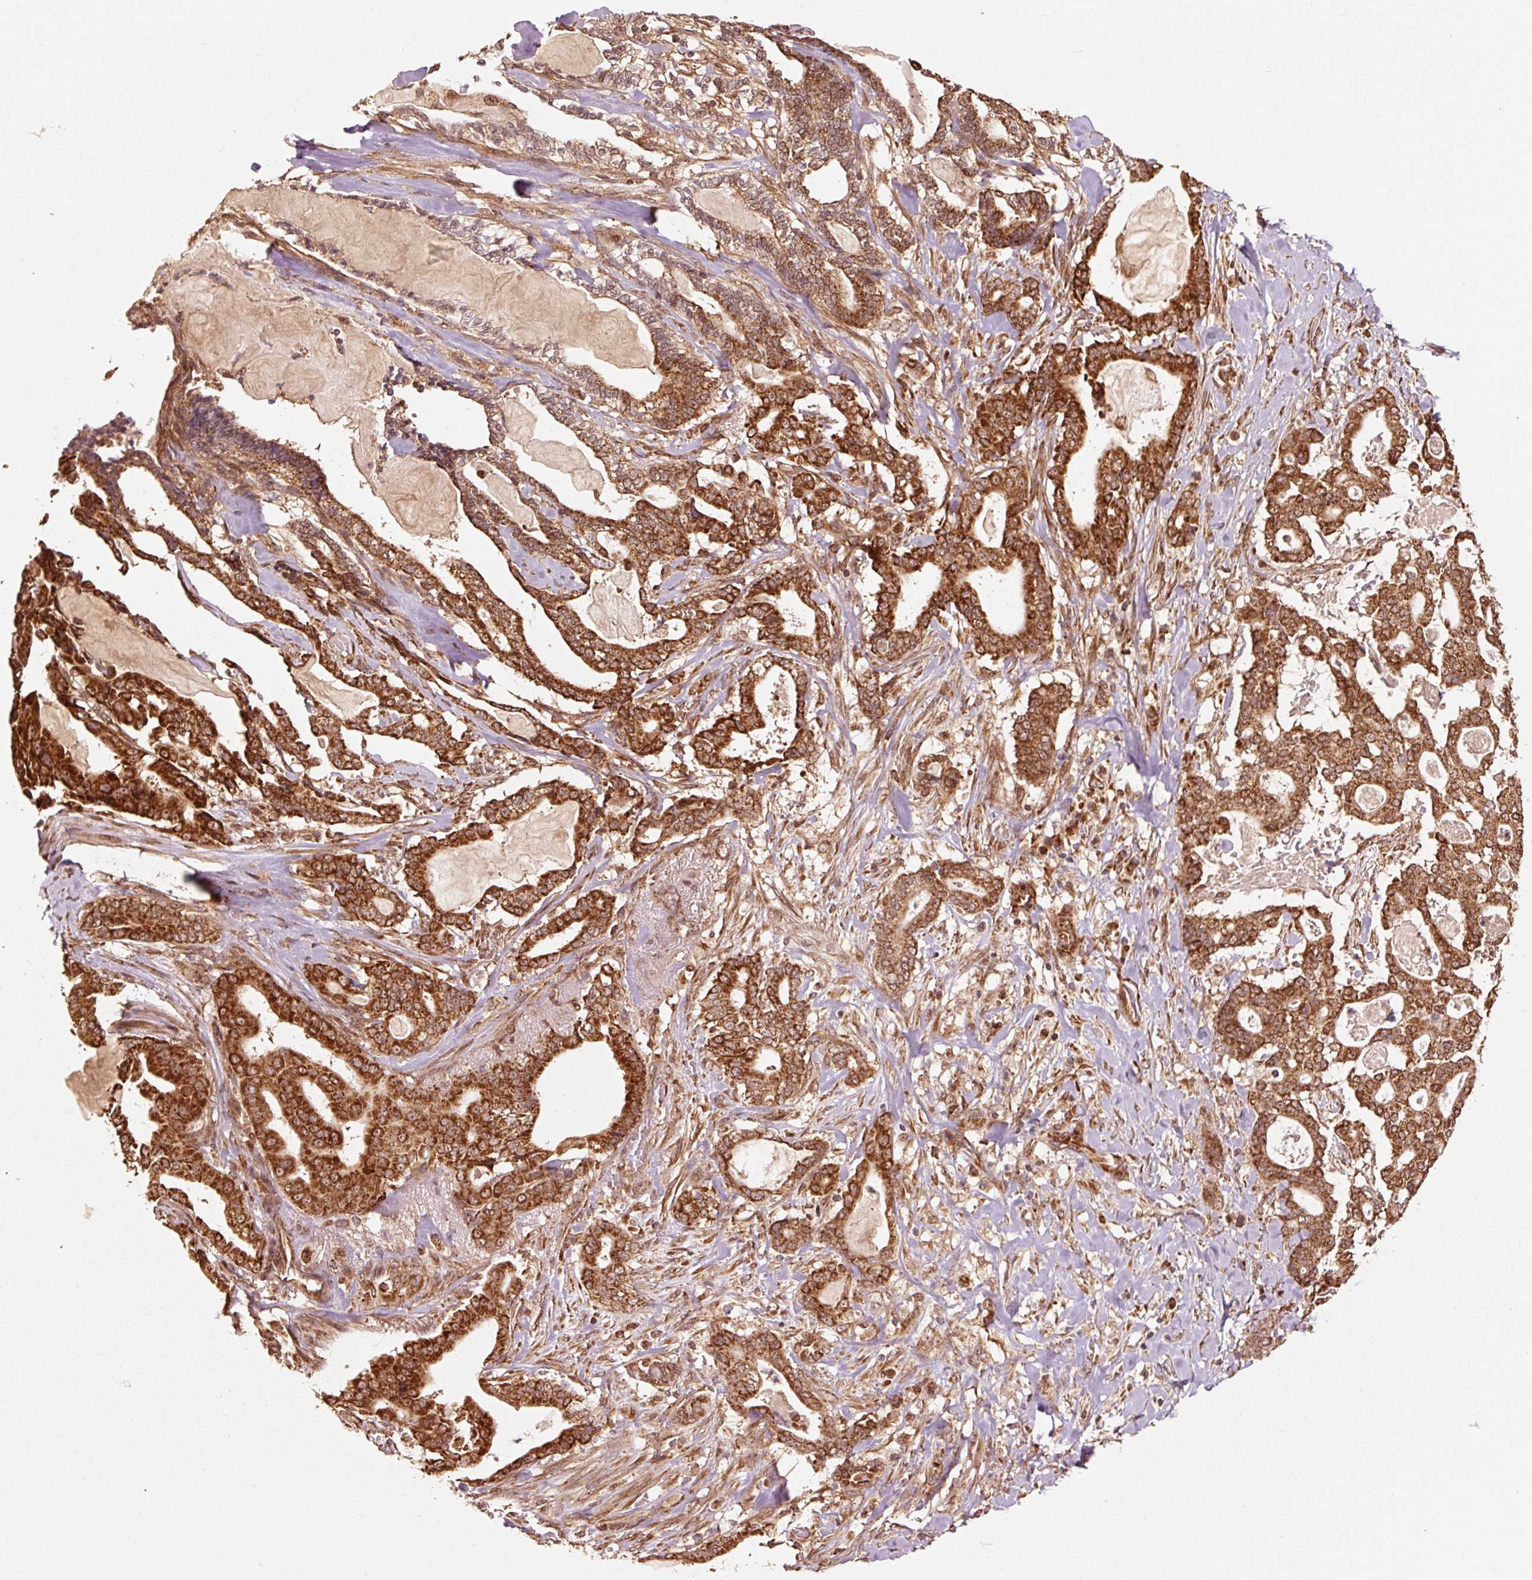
{"staining": {"intensity": "strong", "quantity": ">75%", "location": "cytoplasmic/membranous"}, "tissue": "pancreatic cancer", "cell_type": "Tumor cells", "image_type": "cancer", "snomed": [{"axis": "morphology", "description": "Adenocarcinoma, NOS"}, {"axis": "topography", "description": "Pancreas"}], "caption": "Pancreatic adenocarcinoma stained with a brown dye demonstrates strong cytoplasmic/membranous positive staining in approximately >75% of tumor cells.", "gene": "MRPL16", "patient": {"sex": "male", "age": 63}}